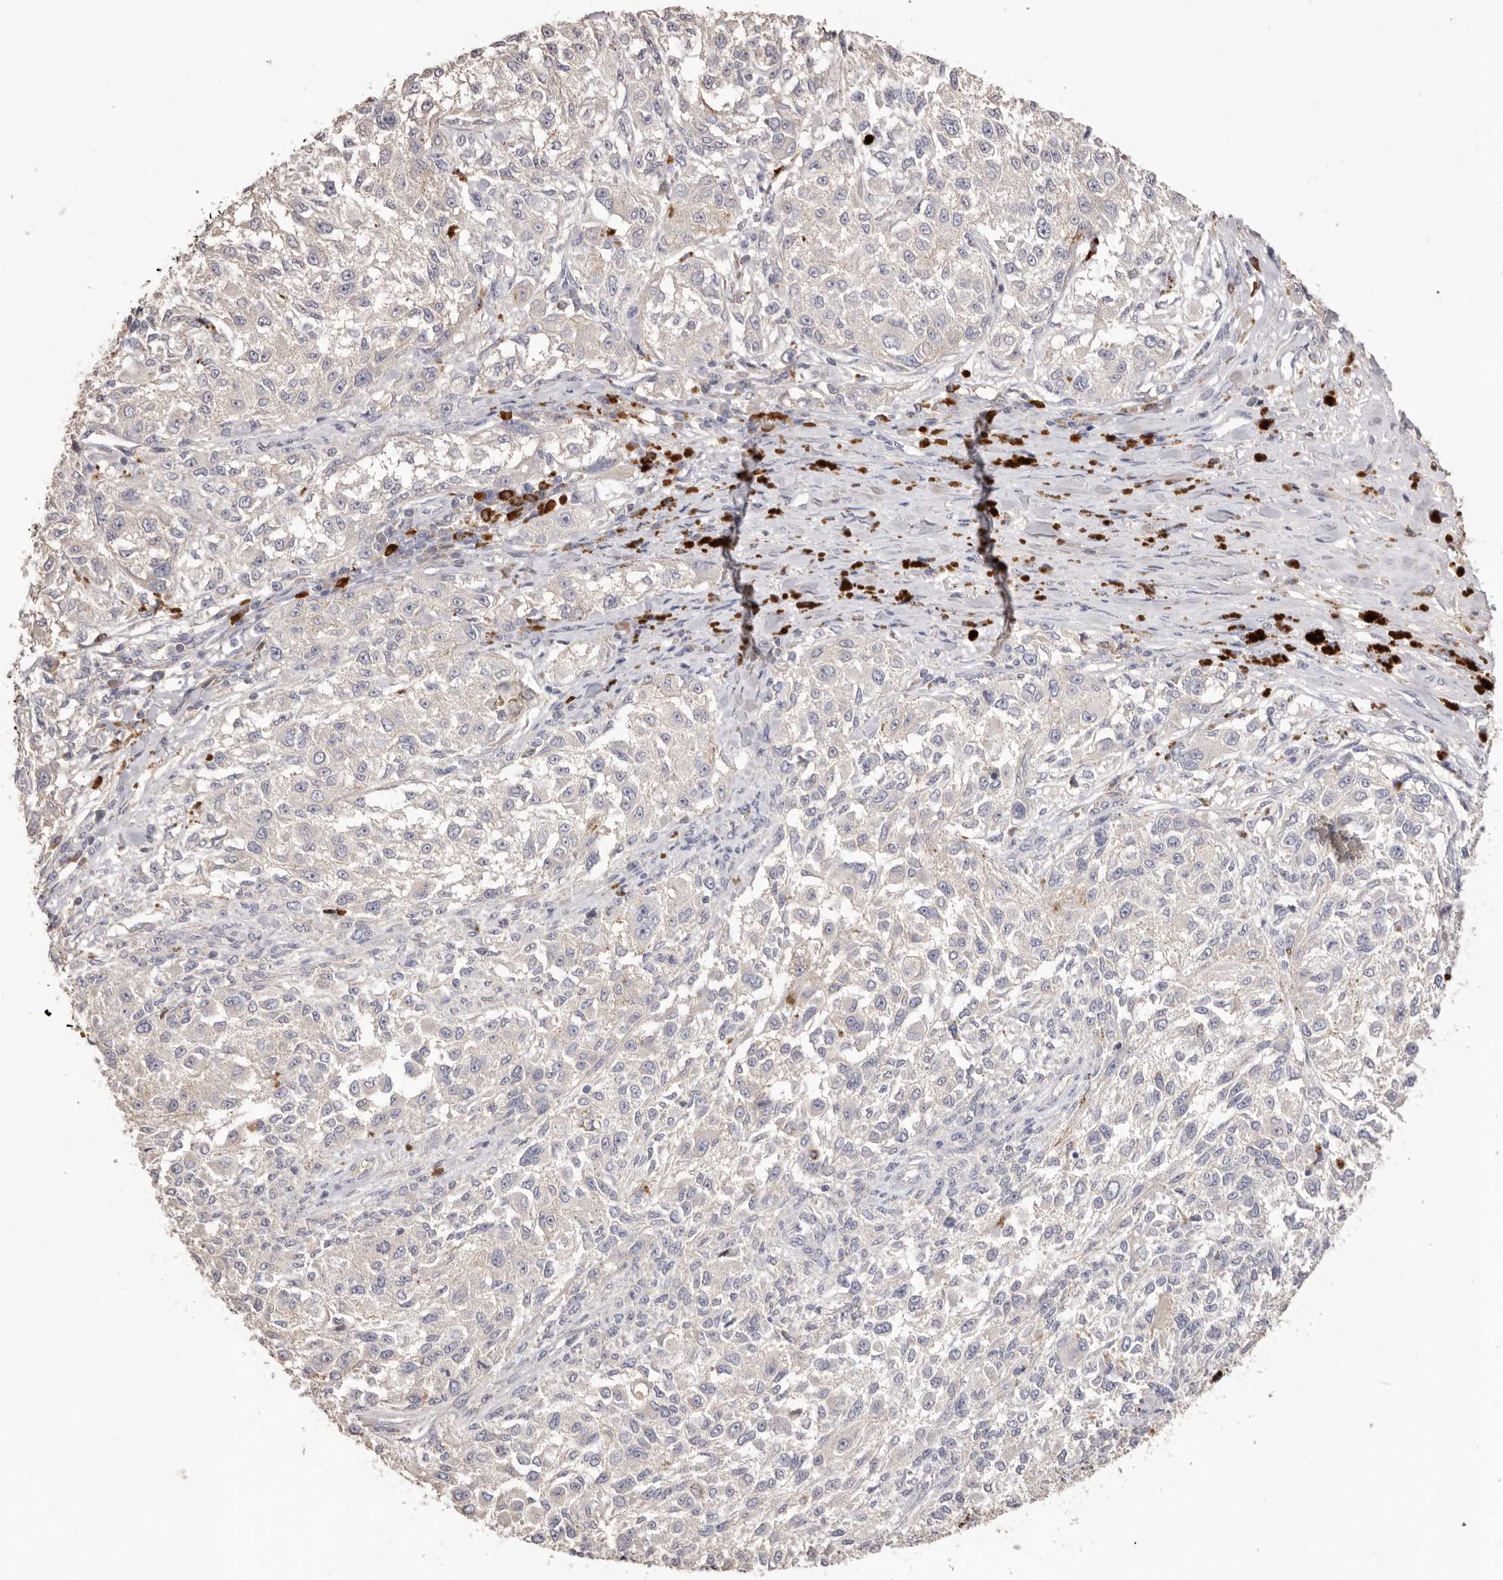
{"staining": {"intensity": "negative", "quantity": "none", "location": "none"}, "tissue": "melanoma", "cell_type": "Tumor cells", "image_type": "cancer", "snomed": [{"axis": "morphology", "description": "Necrosis, NOS"}, {"axis": "morphology", "description": "Malignant melanoma, NOS"}, {"axis": "topography", "description": "Skin"}], "caption": "Immunohistochemical staining of malignant melanoma shows no significant expression in tumor cells.", "gene": "HCAR2", "patient": {"sex": "female", "age": 87}}